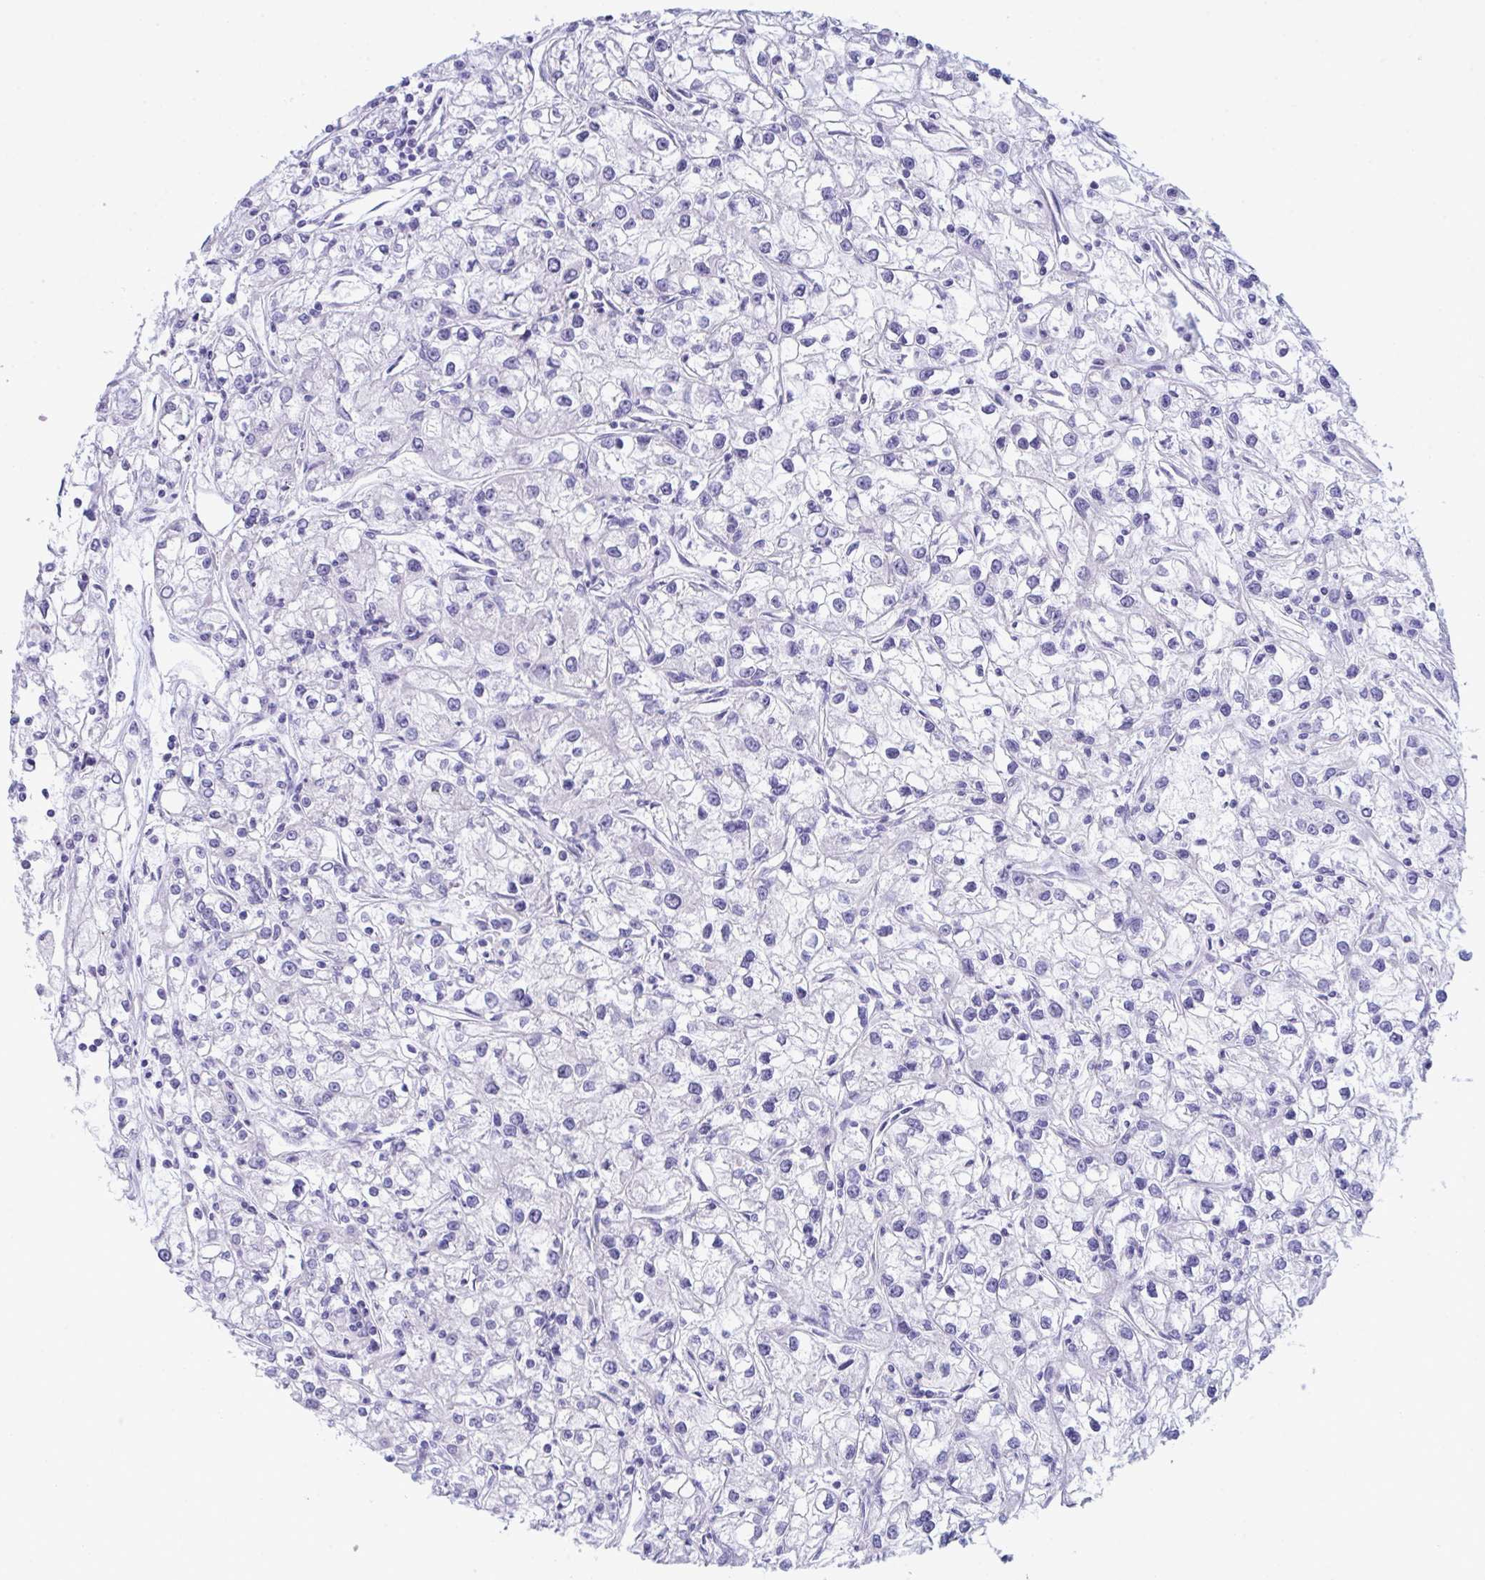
{"staining": {"intensity": "negative", "quantity": "none", "location": "none"}, "tissue": "renal cancer", "cell_type": "Tumor cells", "image_type": "cancer", "snomed": [{"axis": "morphology", "description": "Adenocarcinoma, NOS"}, {"axis": "topography", "description": "Kidney"}], "caption": "Photomicrograph shows no protein positivity in tumor cells of renal adenocarcinoma tissue. (Brightfield microscopy of DAB IHC at high magnification).", "gene": "CEP170B", "patient": {"sex": "female", "age": 59}}